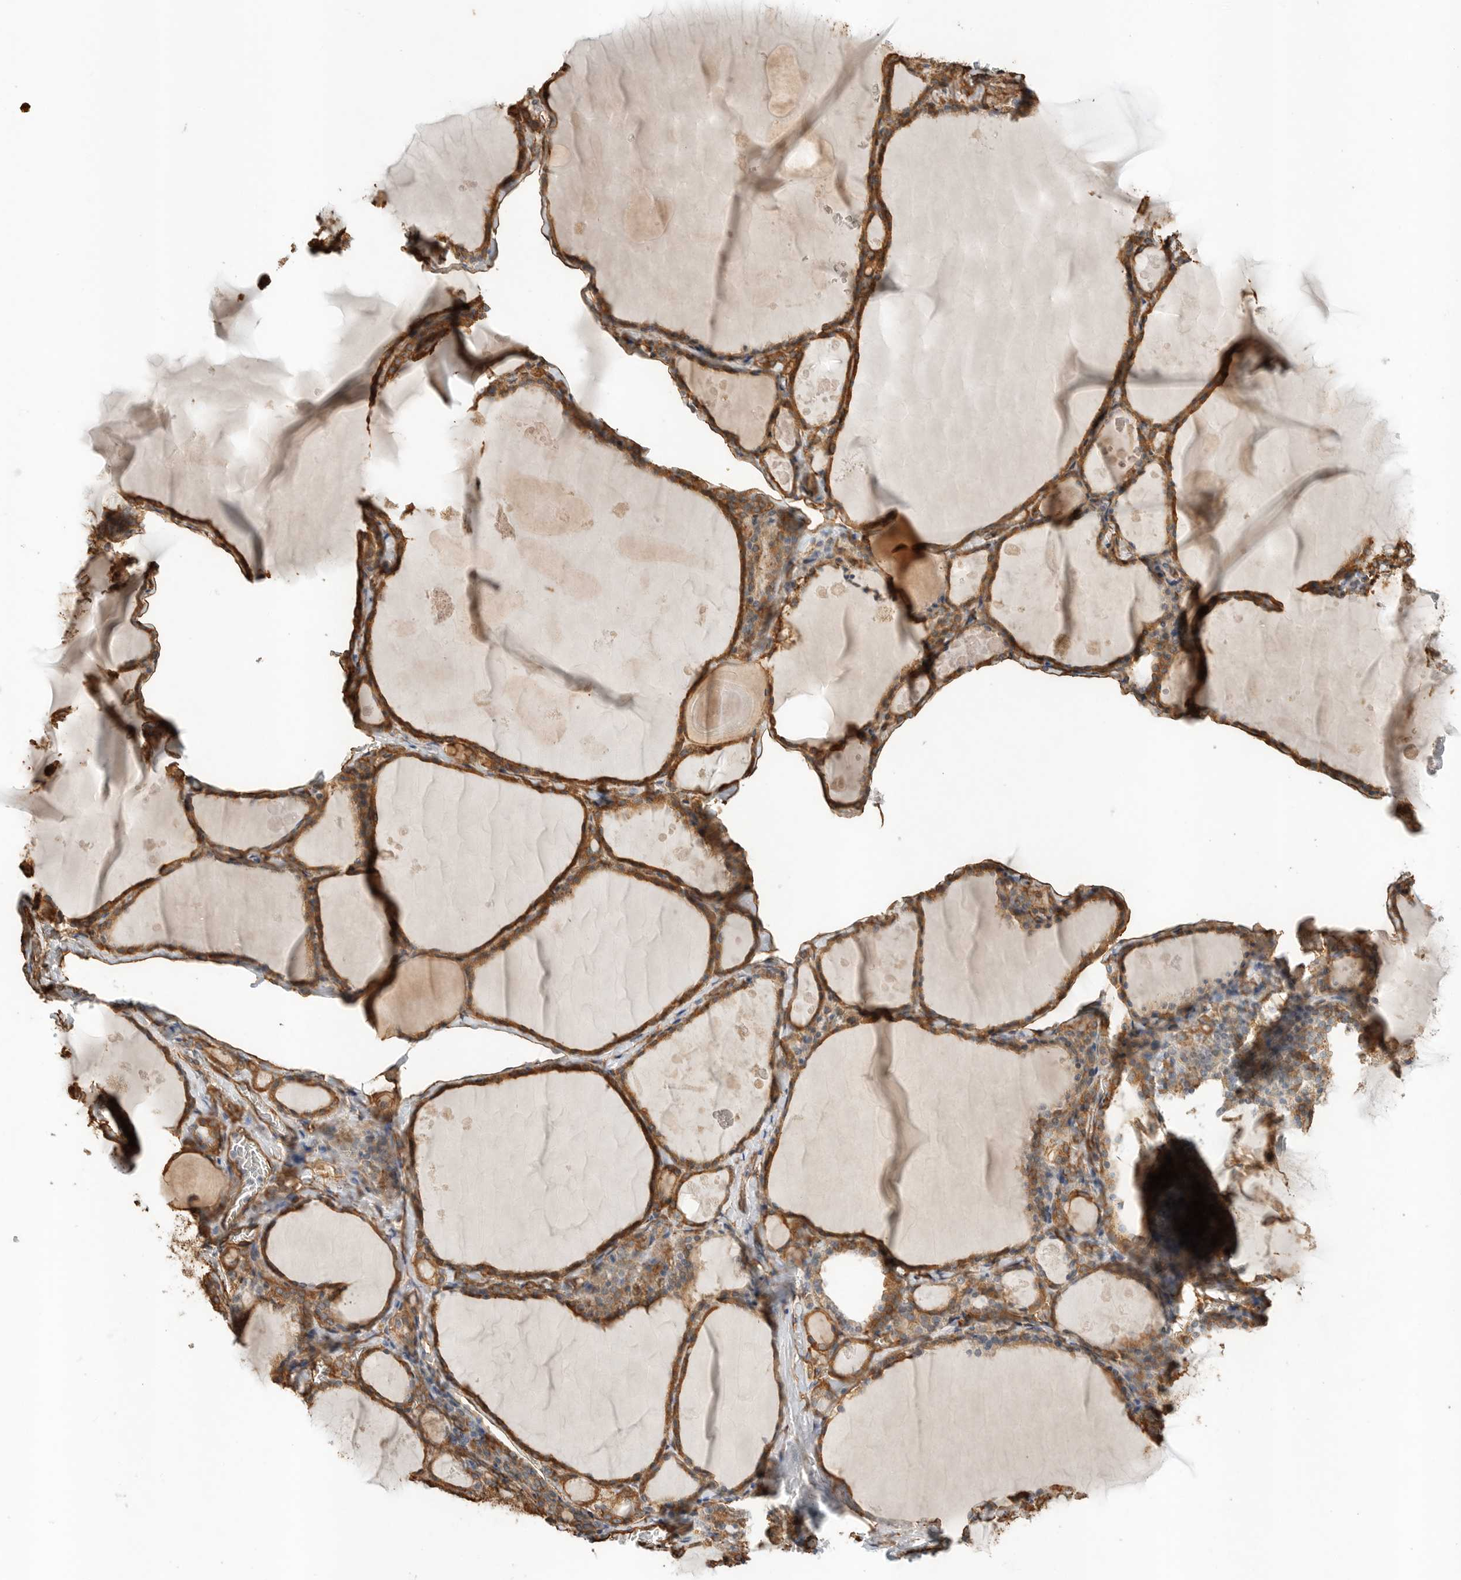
{"staining": {"intensity": "moderate", "quantity": ">75%", "location": "cytoplasmic/membranous"}, "tissue": "thyroid gland", "cell_type": "Glandular cells", "image_type": "normal", "snomed": [{"axis": "morphology", "description": "Normal tissue, NOS"}, {"axis": "topography", "description": "Thyroid gland"}], "caption": "Protein expression analysis of benign thyroid gland shows moderate cytoplasmic/membranous expression in about >75% of glandular cells.", "gene": "JMJD4", "patient": {"sex": "male", "age": 56}}